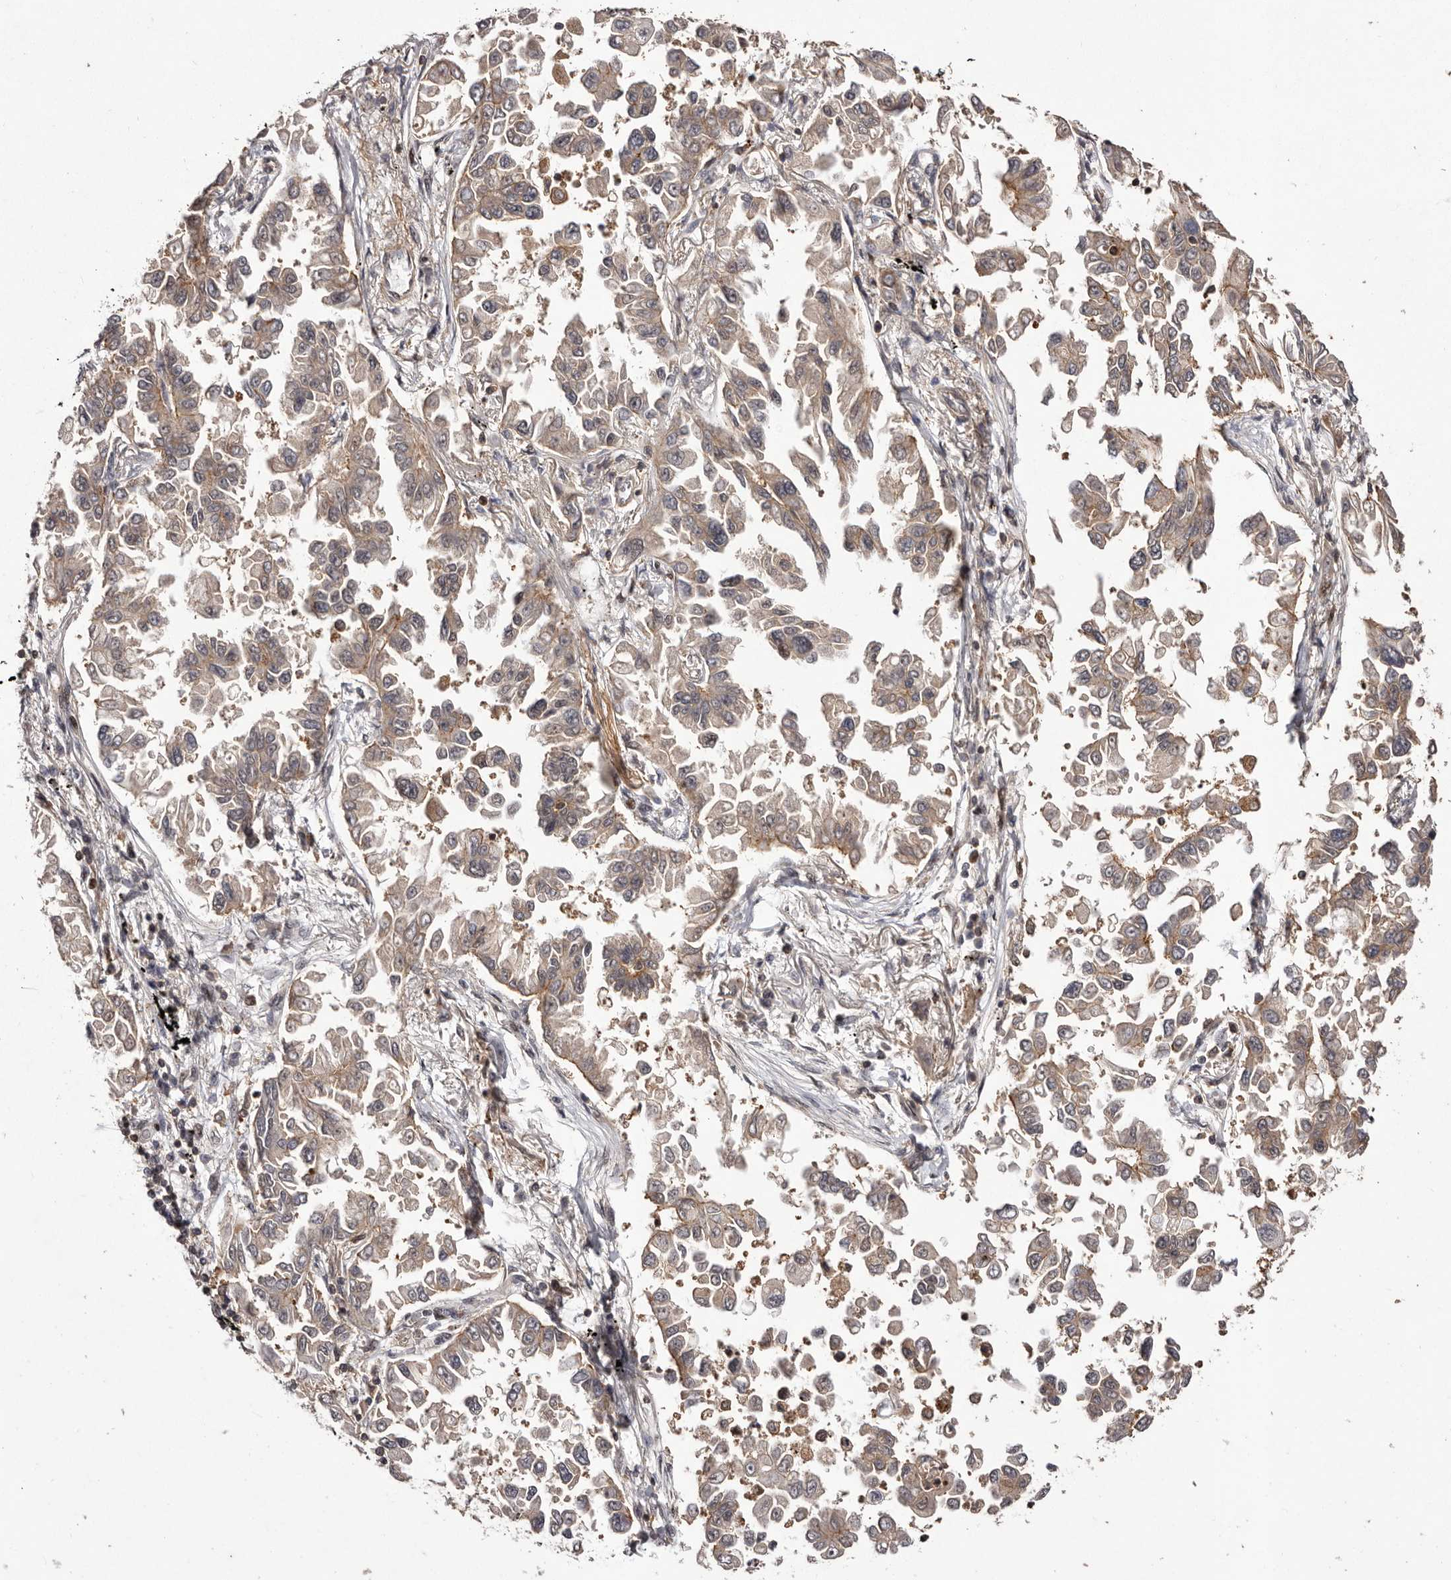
{"staining": {"intensity": "weak", "quantity": ">75%", "location": "cytoplasmic/membranous"}, "tissue": "lung cancer", "cell_type": "Tumor cells", "image_type": "cancer", "snomed": [{"axis": "morphology", "description": "Adenocarcinoma, NOS"}, {"axis": "topography", "description": "Lung"}], "caption": "Protein expression analysis of human lung cancer (adenocarcinoma) reveals weak cytoplasmic/membranous staining in approximately >75% of tumor cells.", "gene": "FBXO5", "patient": {"sex": "female", "age": 67}}